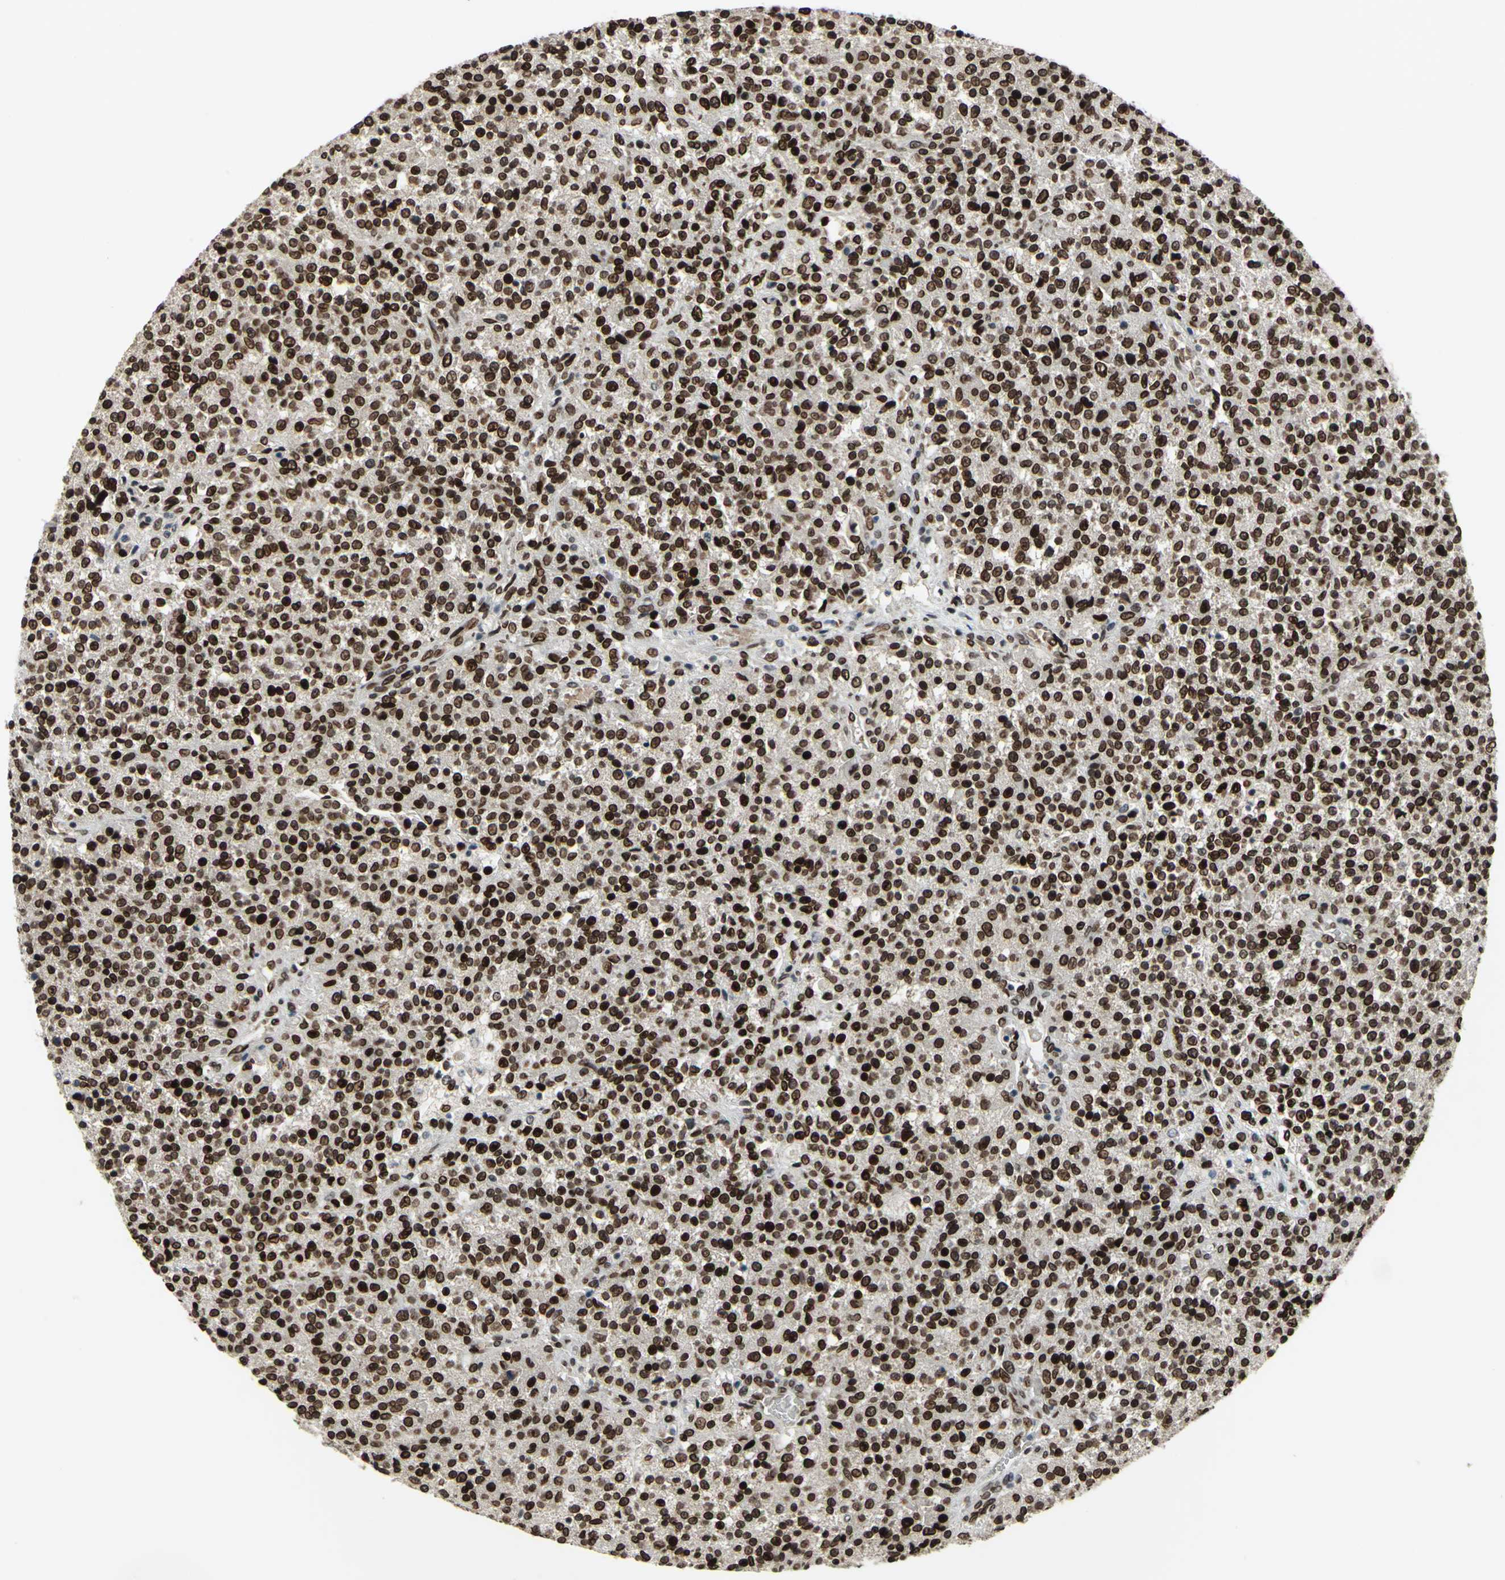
{"staining": {"intensity": "strong", "quantity": ">75%", "location": "nuclear"}, "tissue": "testis cancer", "cell_type": "Tumor cells", "image_type": "cancer", "snomed": [{"axis": "morphology", "description": "Seminoma, NOS"}, {"axis": "topography", "description": "Testis"}], "caption": "Immunohistochemical staining of testis cancer shows high levels of strong nuclear positivity in about >75% of tumor cells.", "gene": "ISY1", "patient": {"sex": "male", "age": 59}}